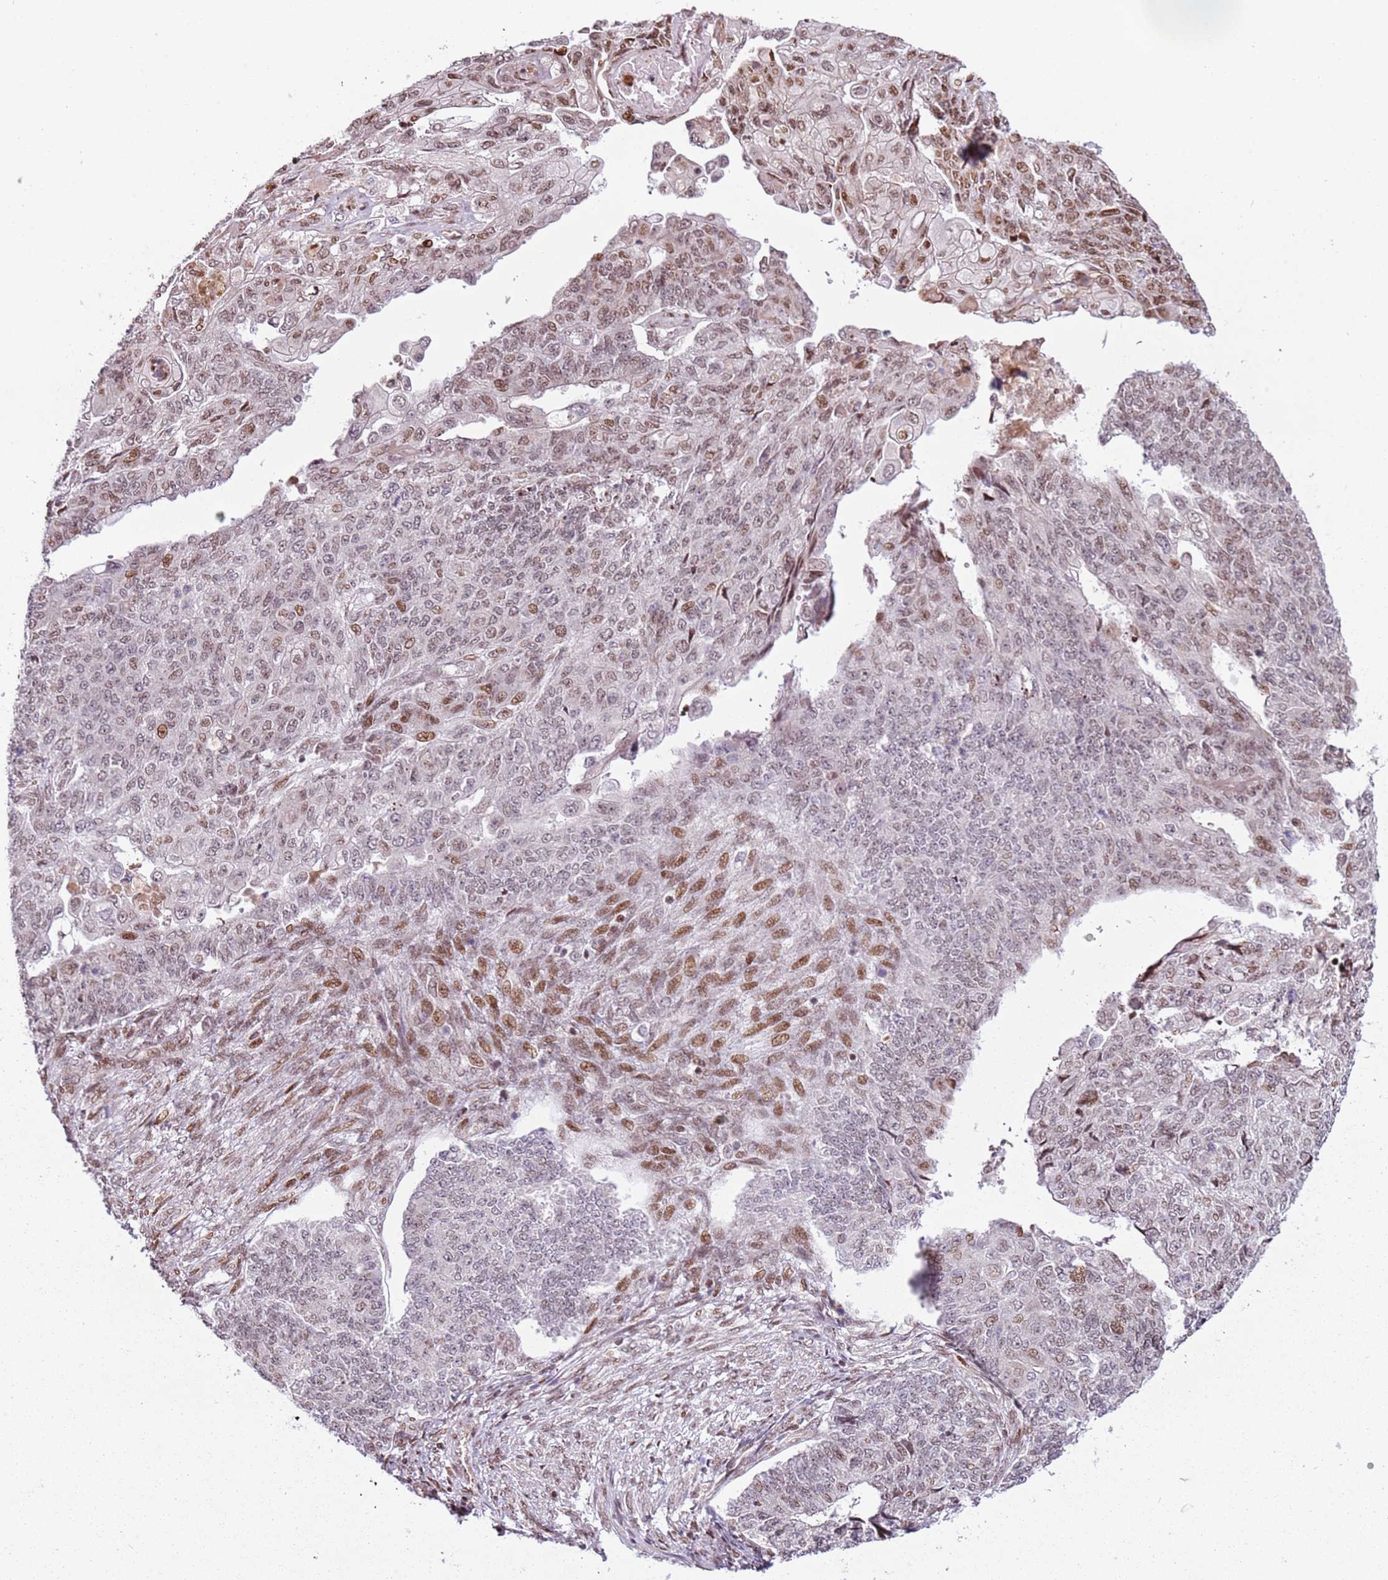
{"staining": {"intensity": "moderate", "quantity": "<25%", "location": "nuclear"}, "tissue": "endometrial cancer", "cell_type": "Tumor cells", "image_type": "cancer", "snomed": [{"axis": "morphology", "description": "Adenocarcinoma, NOS"}, {"axis": "topography", "description": "Endometrium"}], "caption": "This histopathology image exhibits immunohistochemistry (IHC) staining of human endometrial adenocarcinoma, with low moderate nuclear positivity in about <25% of tumor cells.", "gene": "PCTP", "patient": {"sex": "female", "age": 32}}